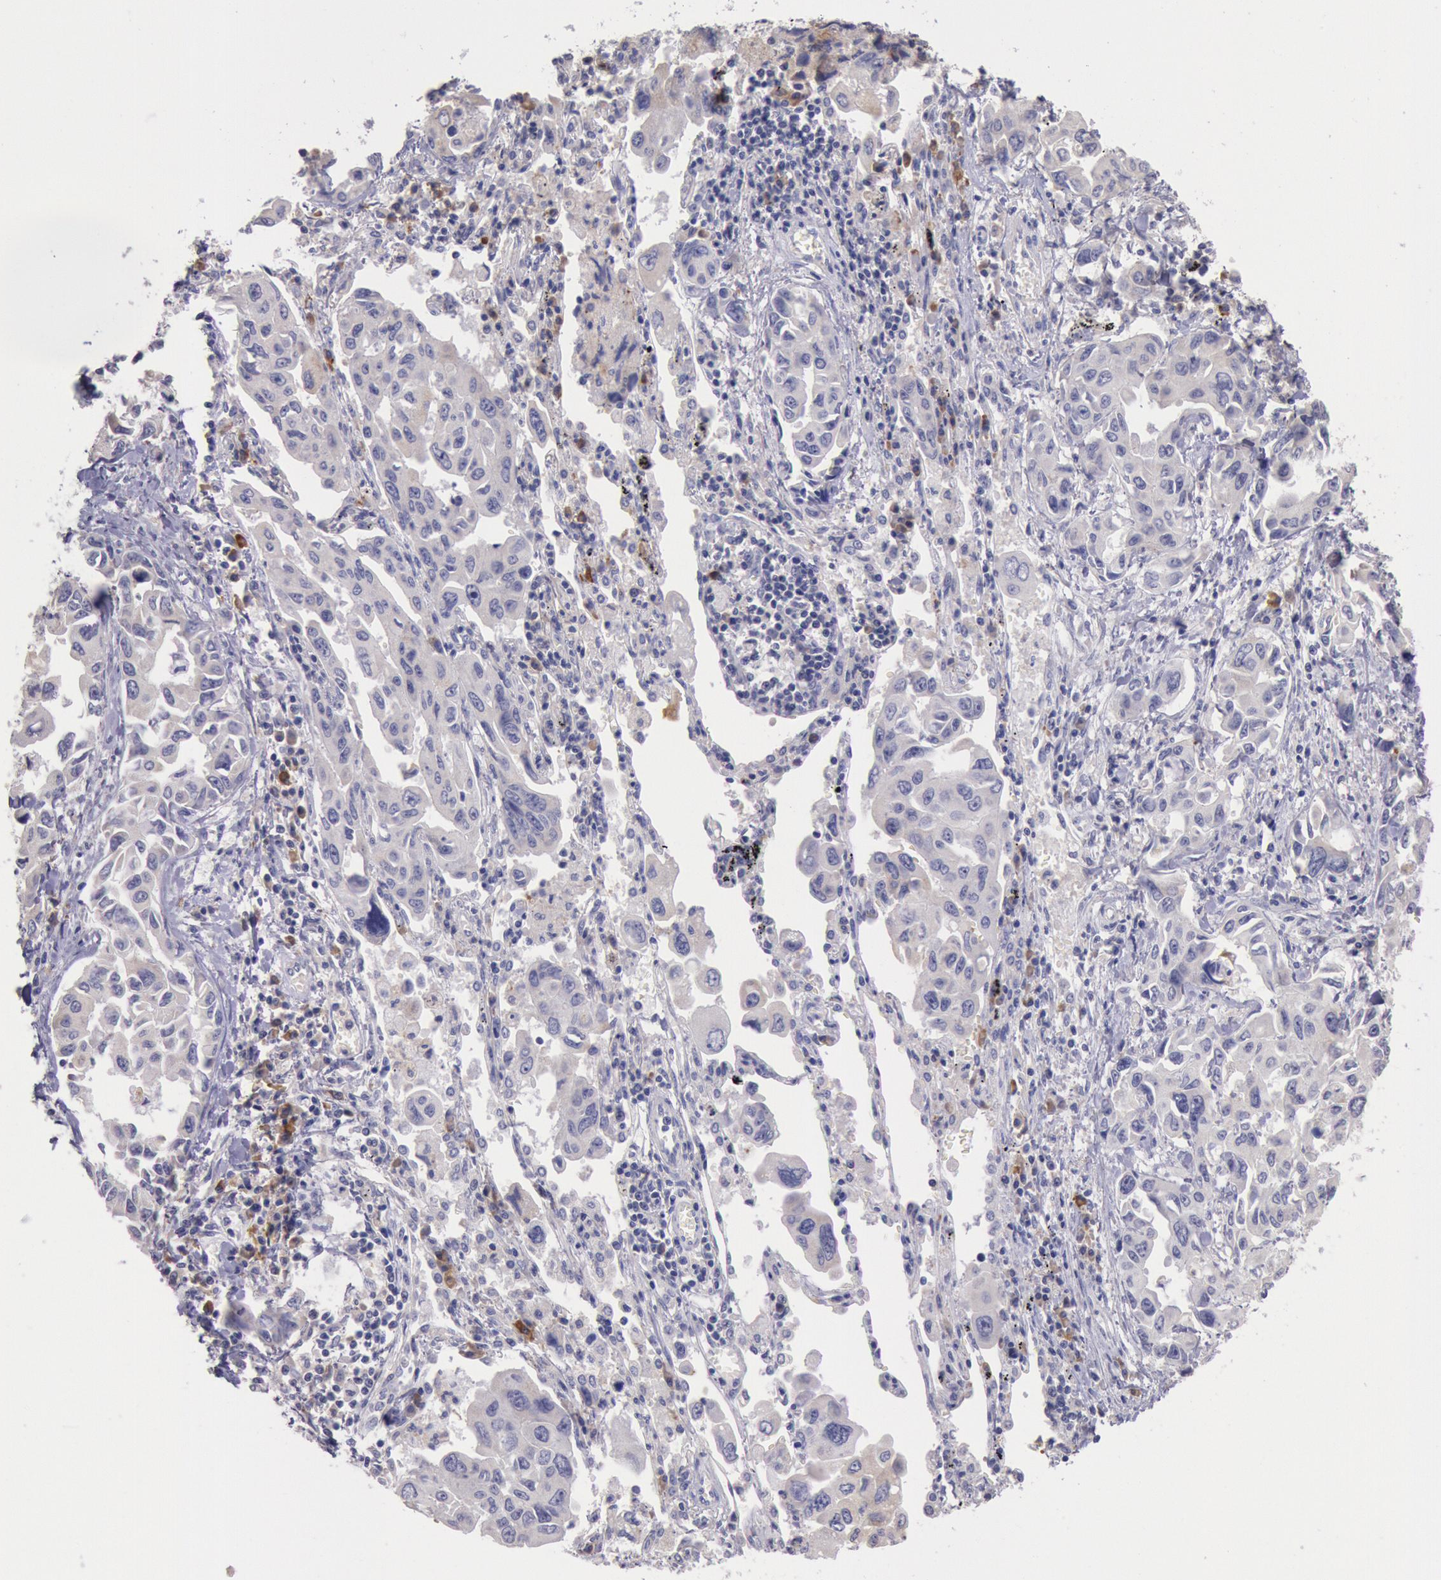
{"staining": {"intensity": "negative", "quantity": "none", "location": "none"}, "tissue": "lung cancer", "cell_type": "Tumor cells", "image_type": "cancer", "snomed": [{"axis": "morphology", "description": "Adenocarcinoma, NOS"}, {"axis": "topography", "description": "Lung"}], "caption": "Immunohistochemical staining of human lung adenocarcinoma reveals no significant positivity in tumor cells. (DAB (3,3'-diaminobenzidine) IHC visualized using brightfield microscopy, high magnification).", "gene": "GAL3ST1", "patient": {"sex": "male", "age": 64}}